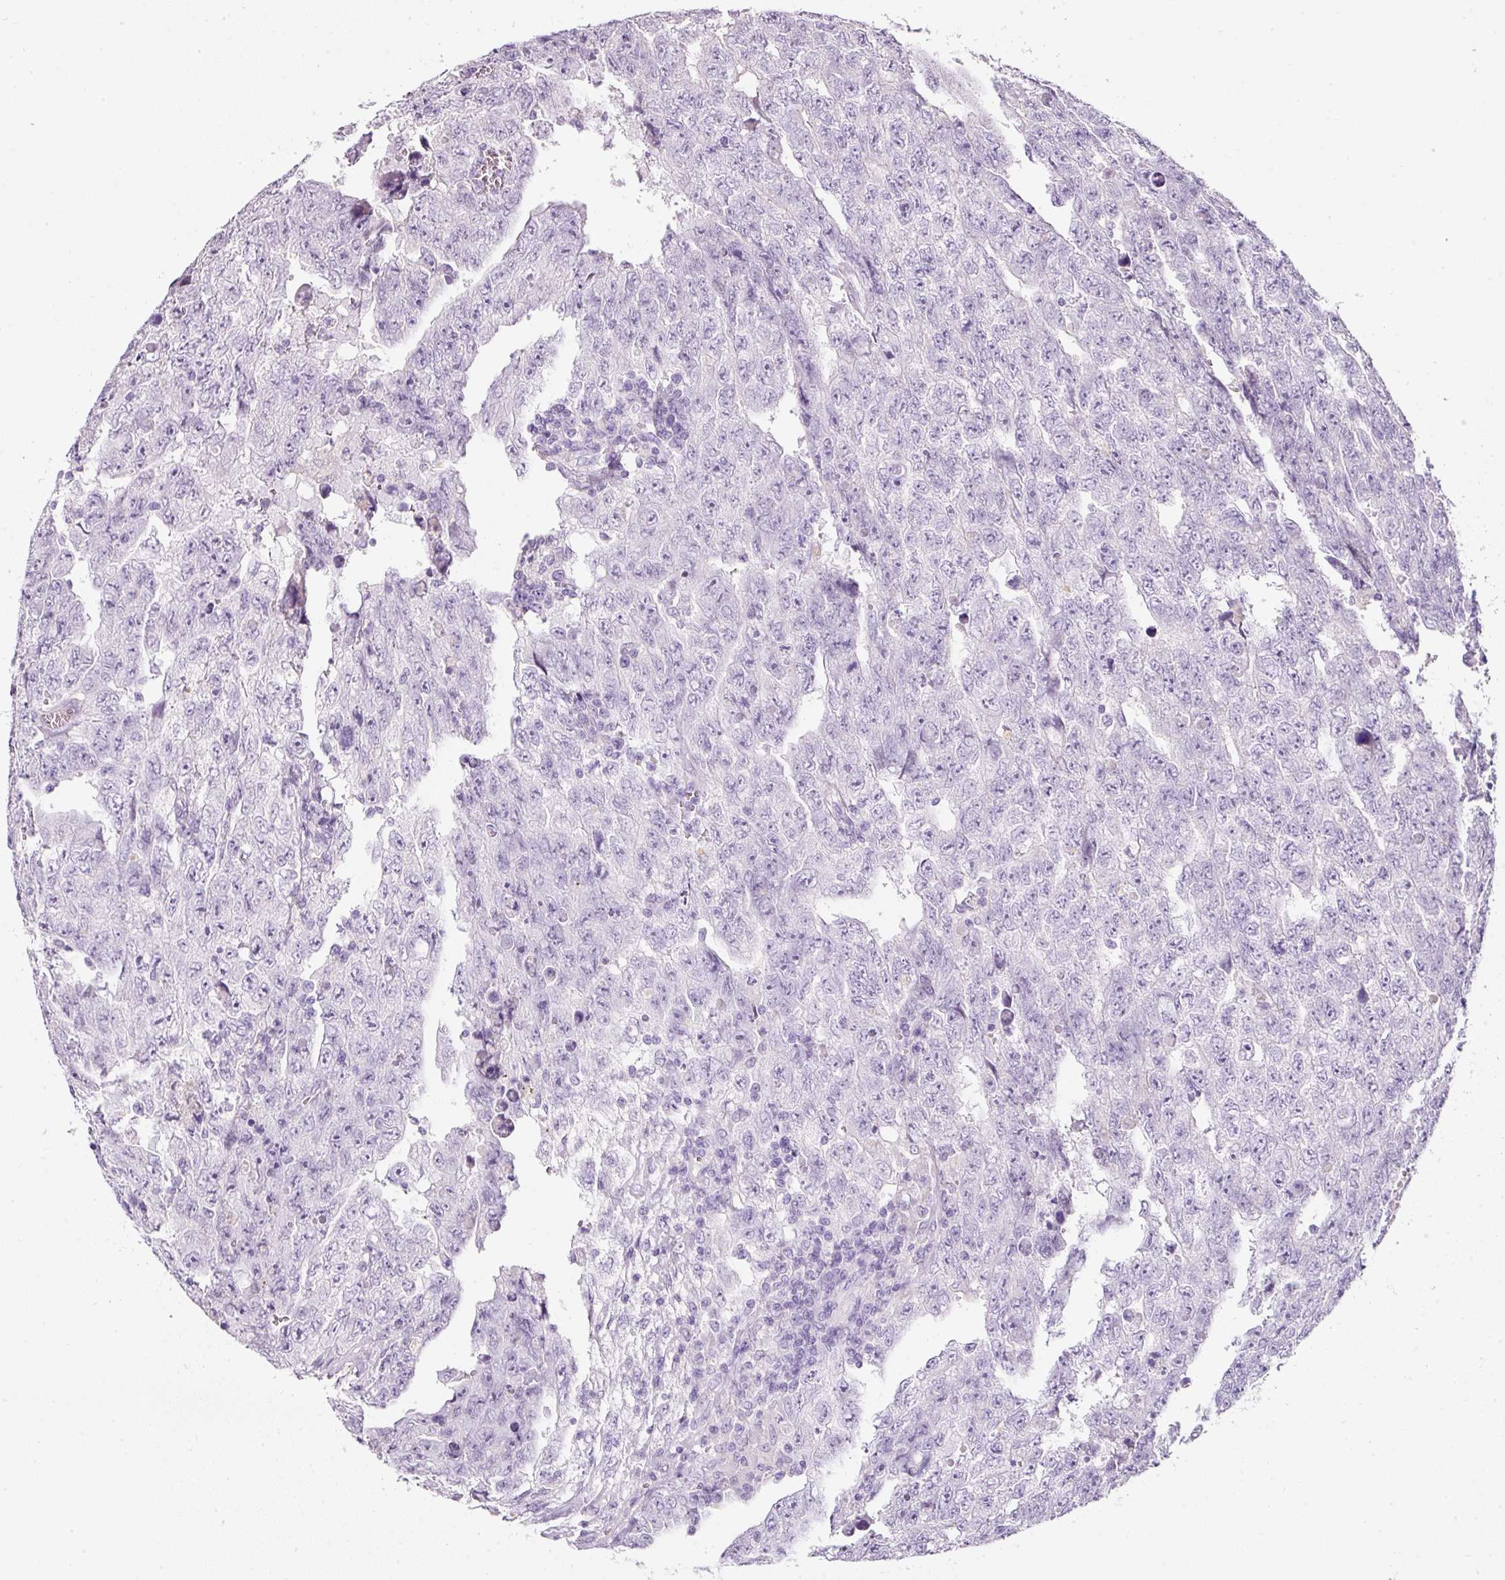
{"staining": {"intensity": "negative", "quantity": "none", "location": "none"}, "tissue": "testis cancer", "cell_type": "Tumor cells", "image_type": "cancer", "snomed": [{"axis": "morphology", "description": "Carcinoma, Embryonal, NOS"}, {"axis": "topography", "description": "Testis"}], "caption": "An immunohistochemistry image of testis cancer is shown. There is no staining in tumor cells of testis cancer.", "gene": "DNM1", "patient": {"sex": "male", "age": 28}}